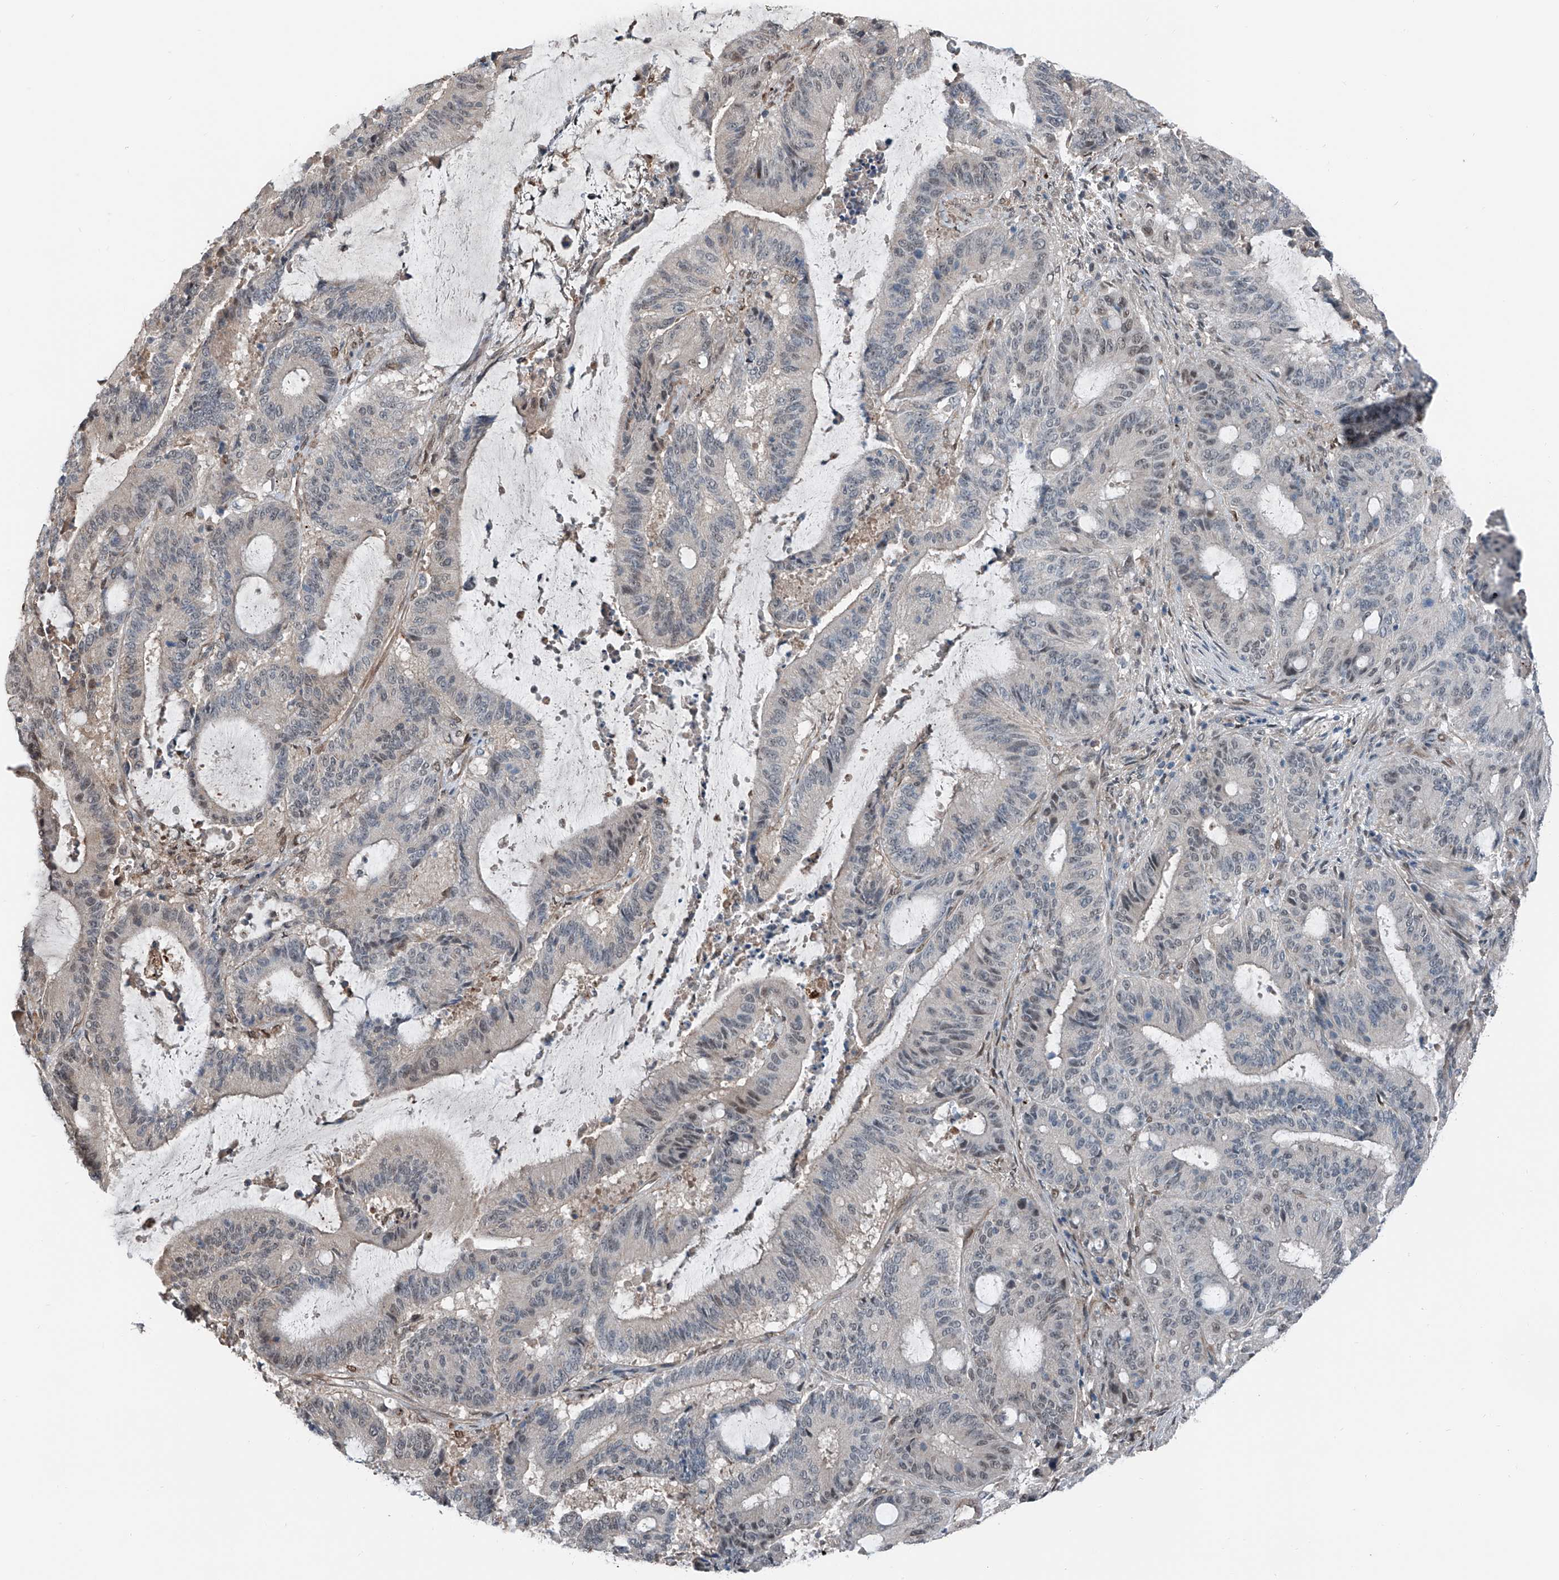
{"staining": {"intensity": "weak", "quantity": "<25%", "location": "nuclear"}, "tissue": "liver cancer", "cell_type": "Tumor cells", "image_type": "cancer", "snomed": [{"axis": "morphology", "description": "Normal tissue, NOS"}, {"axis": "morphology", "description": "Cholangiocarcinoma"}, {"axis": "topography", "description": "Liver"}, {"axis": "topography", "description": "Peripheral nerve tissue"}], "caption": "This photomicrograph is of liver cancer stained with immunohistochemistry to label a protein in brown with the nuclei are counter-stained blue. There is no positivity in tumor cells. The staining is performed using DAB brown chromogen with nuclei counter-stained in using hematoxylin.", "gene": "HSPA6", "patient": {"sex": "female", "age": 73}}